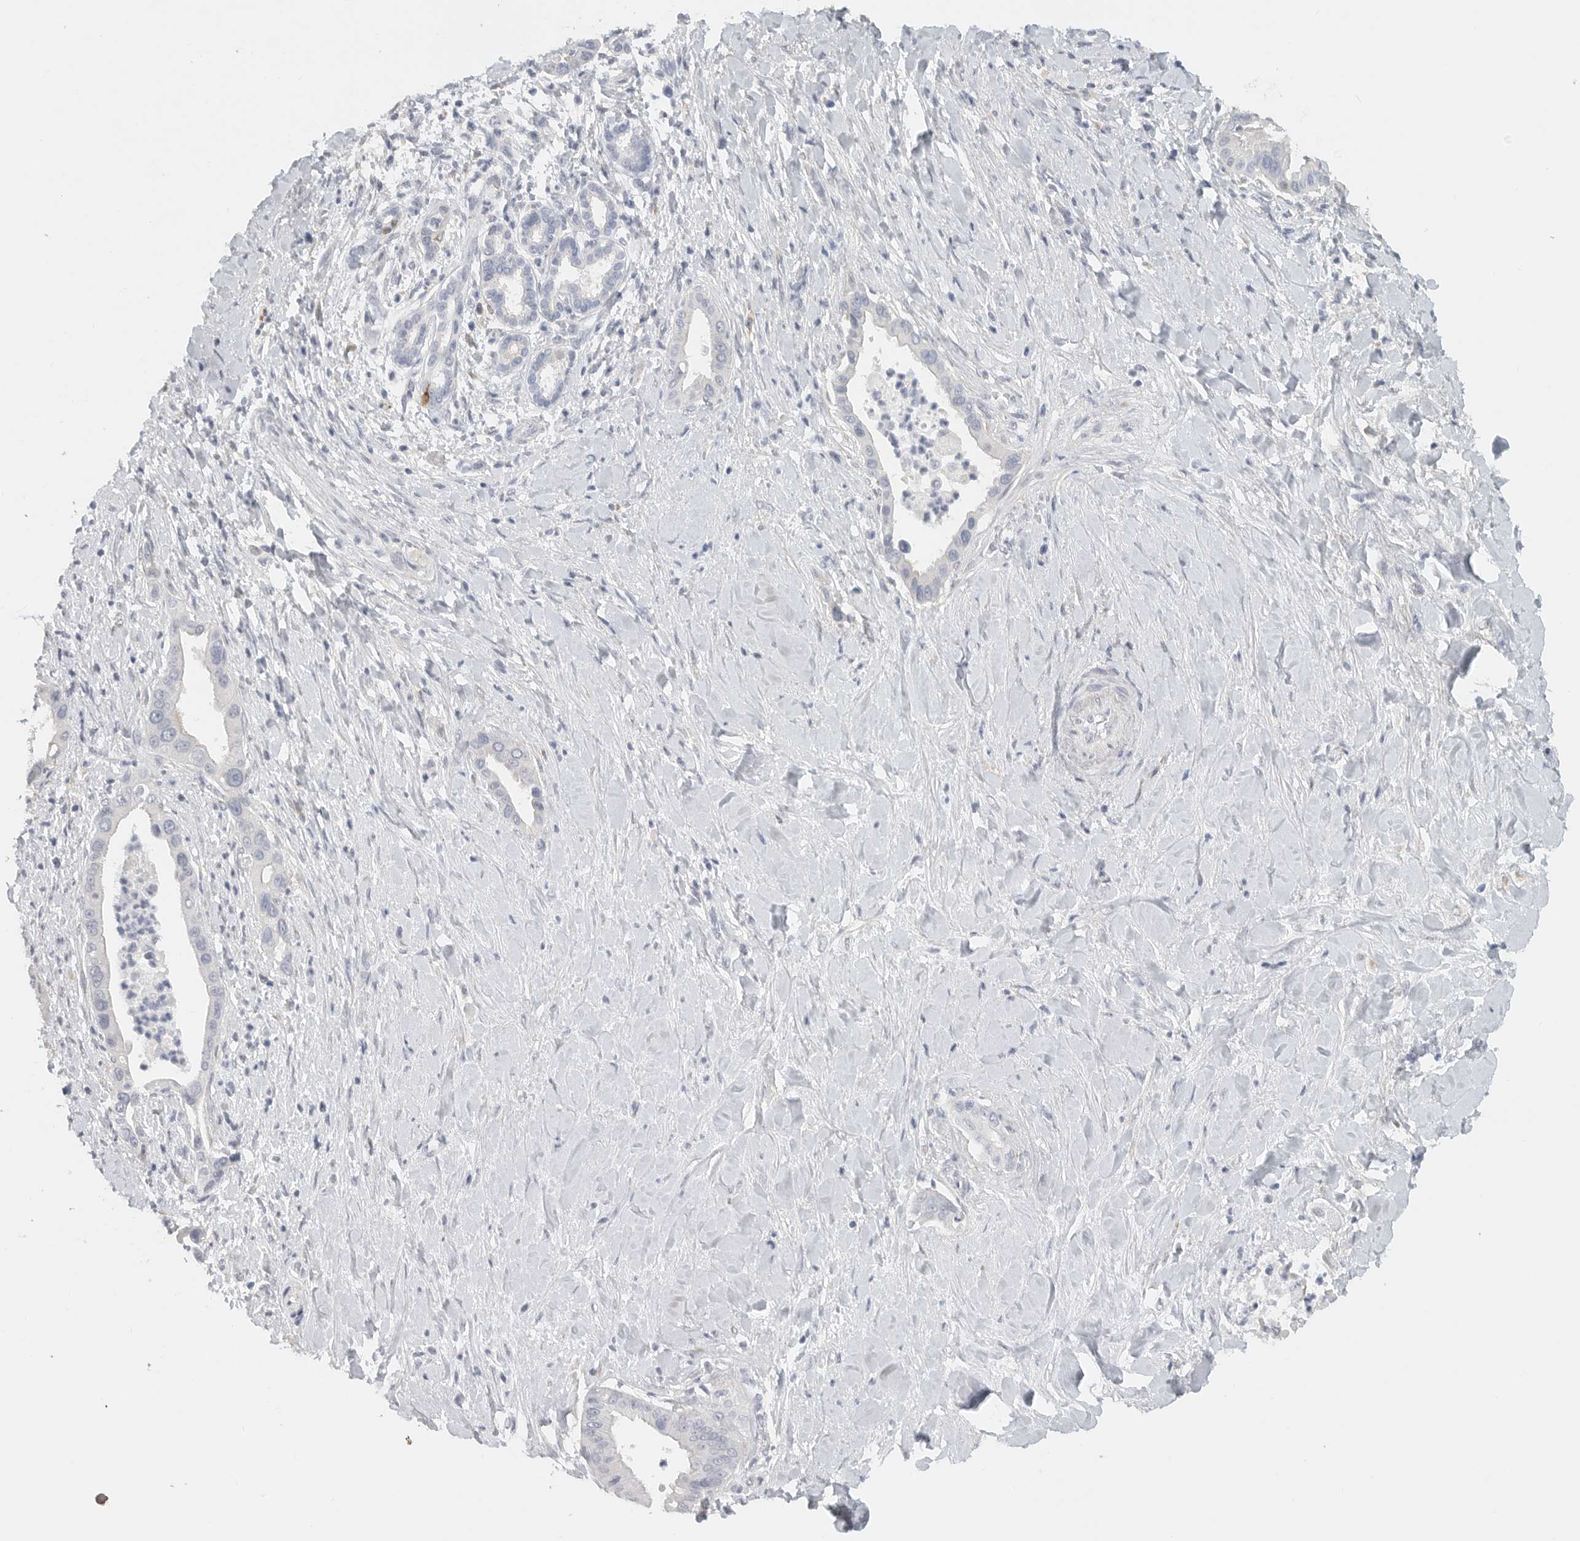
{"staining": {"intensity": "negative", "quantity": "none", "location": "none"}, "tissue": "liver cancer", "cell_type": "Tumor cells", "image_type": "cancer", "snomed": [{"axis": "morphology", "description": "Cholangiocarcinoma"}, {"axis": "topography", "description": "Liver"}], "caption": "Cholangiocarcinoma (liver) stained for a protein using IHC shows no staining tumor cells.", "gene": "PAM", "patient": {"sex": "female", "age": 54}}